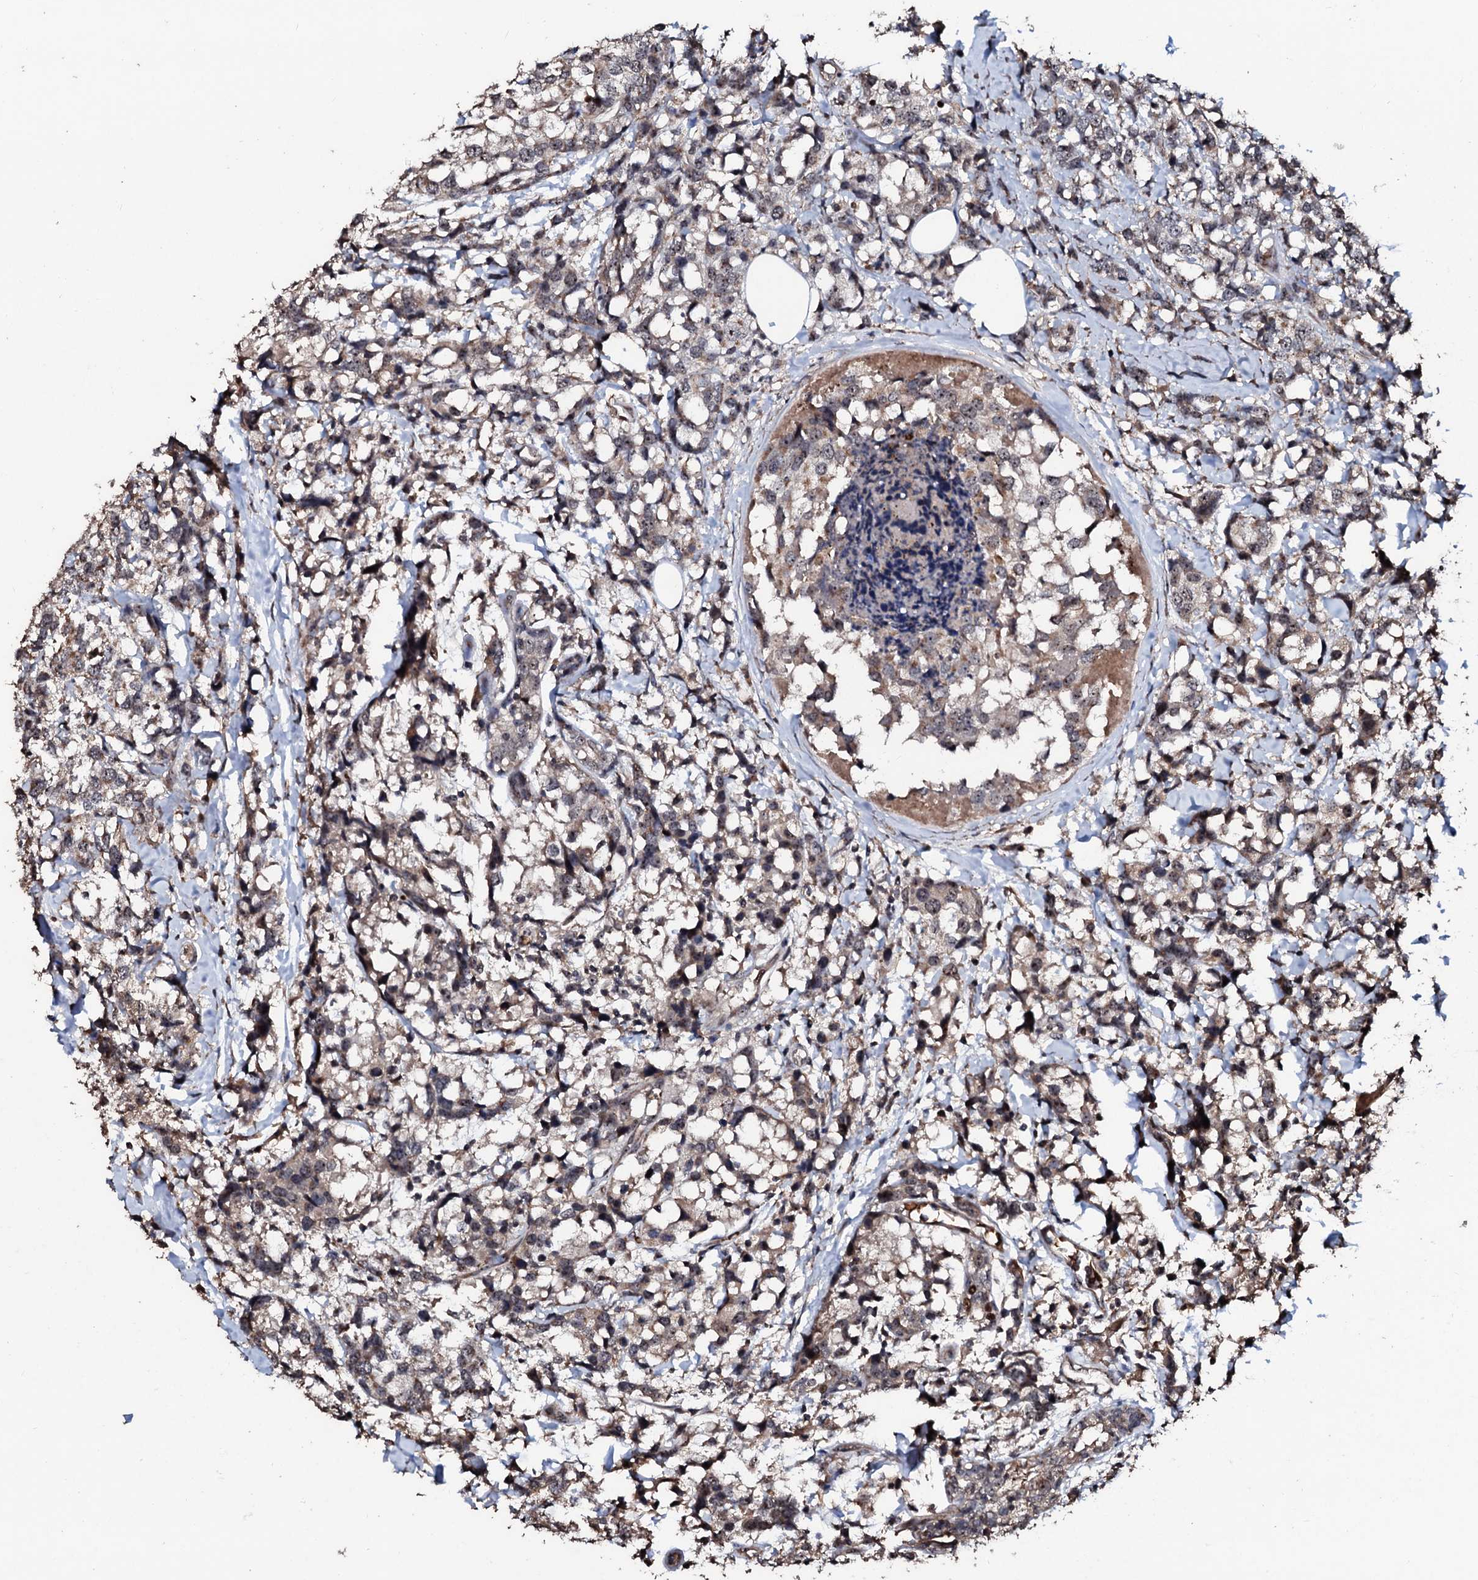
{"staining": {"intensity": "weak", "quantity": "25%-75%", "location": "cytoplasmic/membranous,nuclear"}, "tissue": "breast cancer", "cell_type": "Tumor cells", "image_type": "cancer", "snomed": [{"axis": "morphology", "description": "Lobular carcinoma"}, {"axis": "topography", "description": "Breast"}], "caption": "Protein staining reveals weak cytoplasmic/membranous and nuclear staining in about 25%-75% of tumor cells in breast cancer. The staining was performed using DAB (3,3'-diaminobenzidine), with brown indicating positive protein expression. Nuclei are stained blue with hematoxylin.", "gene": "SUPT7L", "patient": {"sex": "female", "age": 59}}